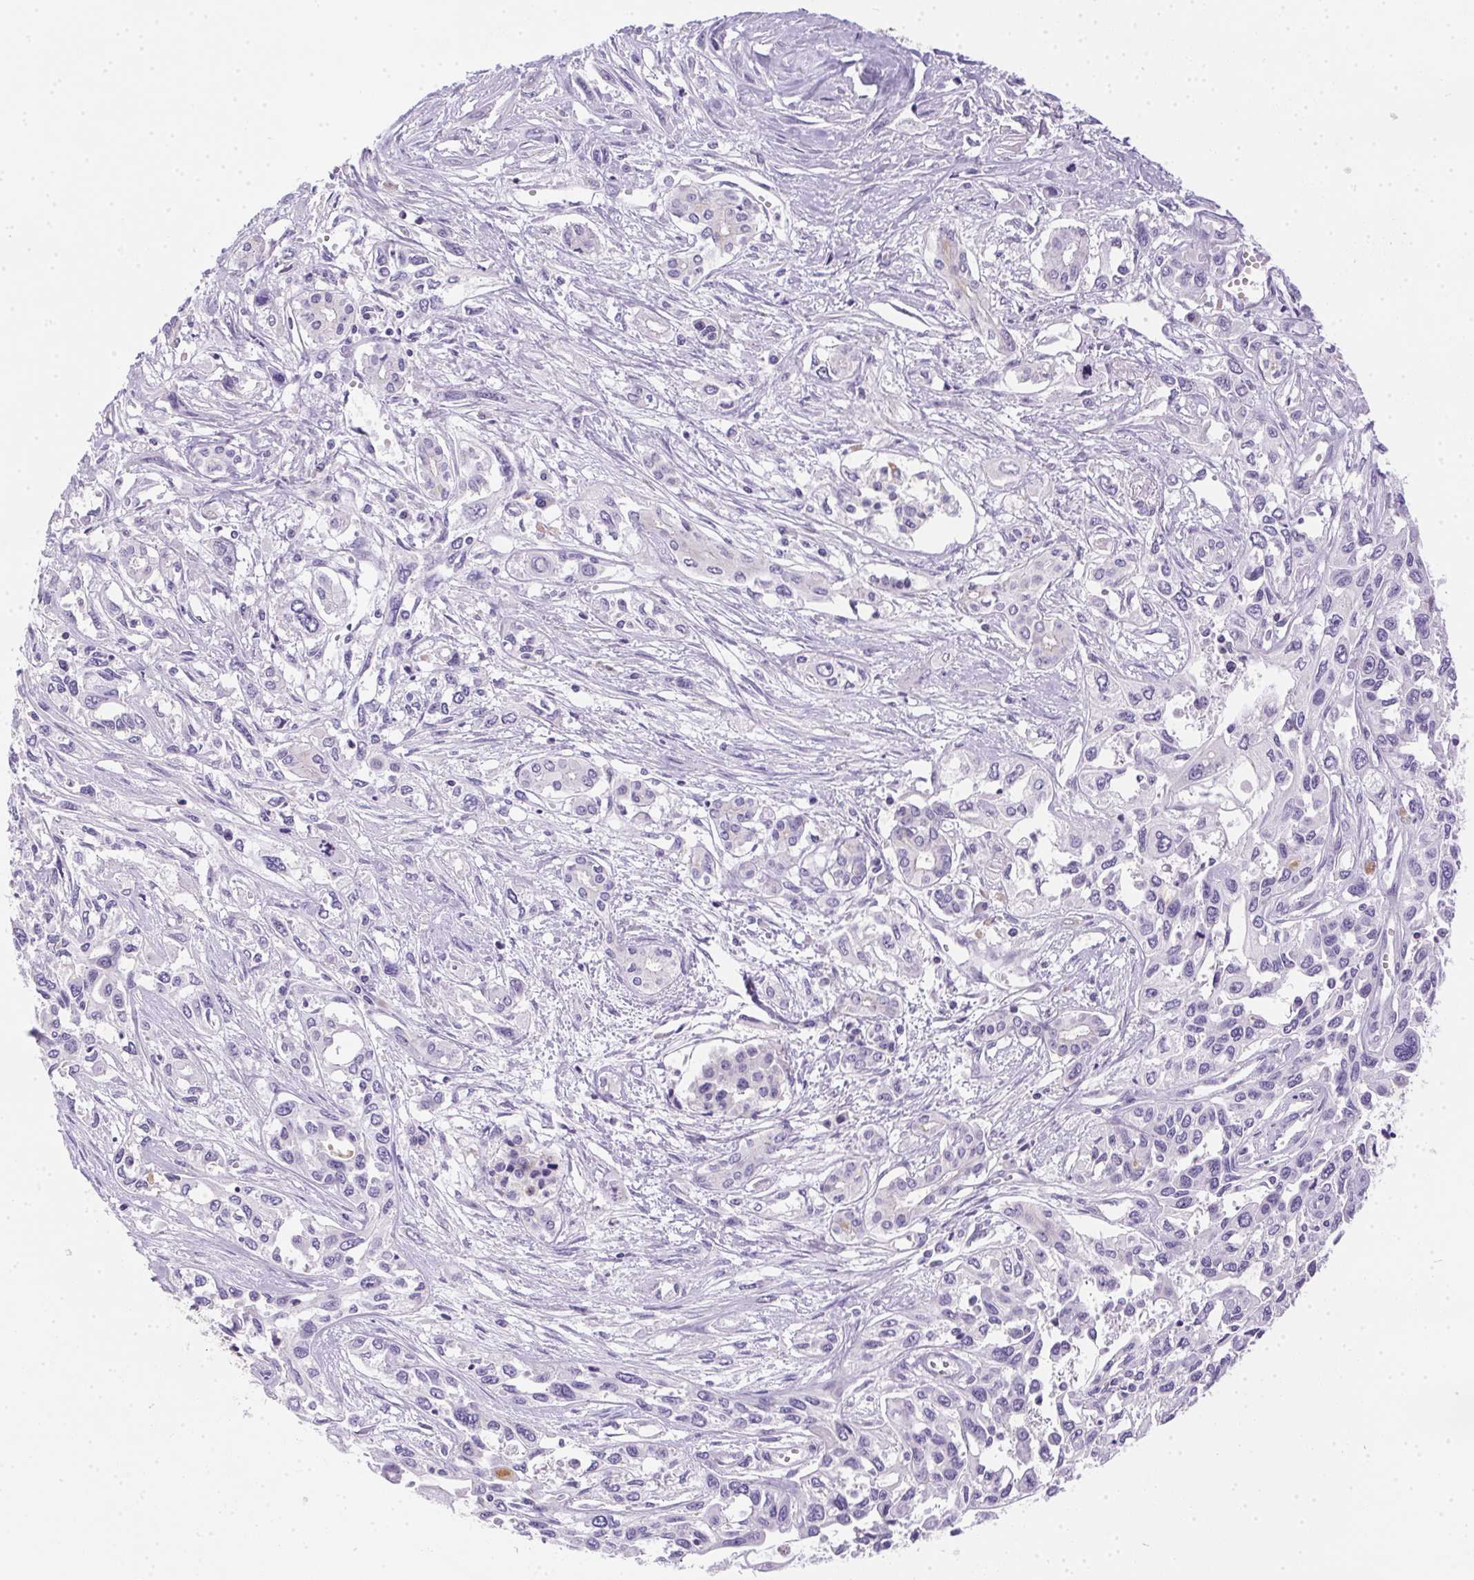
{"staining": {"intensity": "negative", "quantity": "none", "location": "none"}, "tissue": "pancreatic cancer", "cell_type": "Tumor cells", "image_type": "cancer", "snomed": [{"axis": "morphology", "description": "Adenocarcinoma, NOS"}, {"axis": "topography", "description": "Pancreas"}], "caption": "A micrograph of human pancreatic cancer (adenocarcinoma) is negative for staining in tumor cells.", "gene": "SSTR4", "patient": {"sex": "female", "age": 55}}